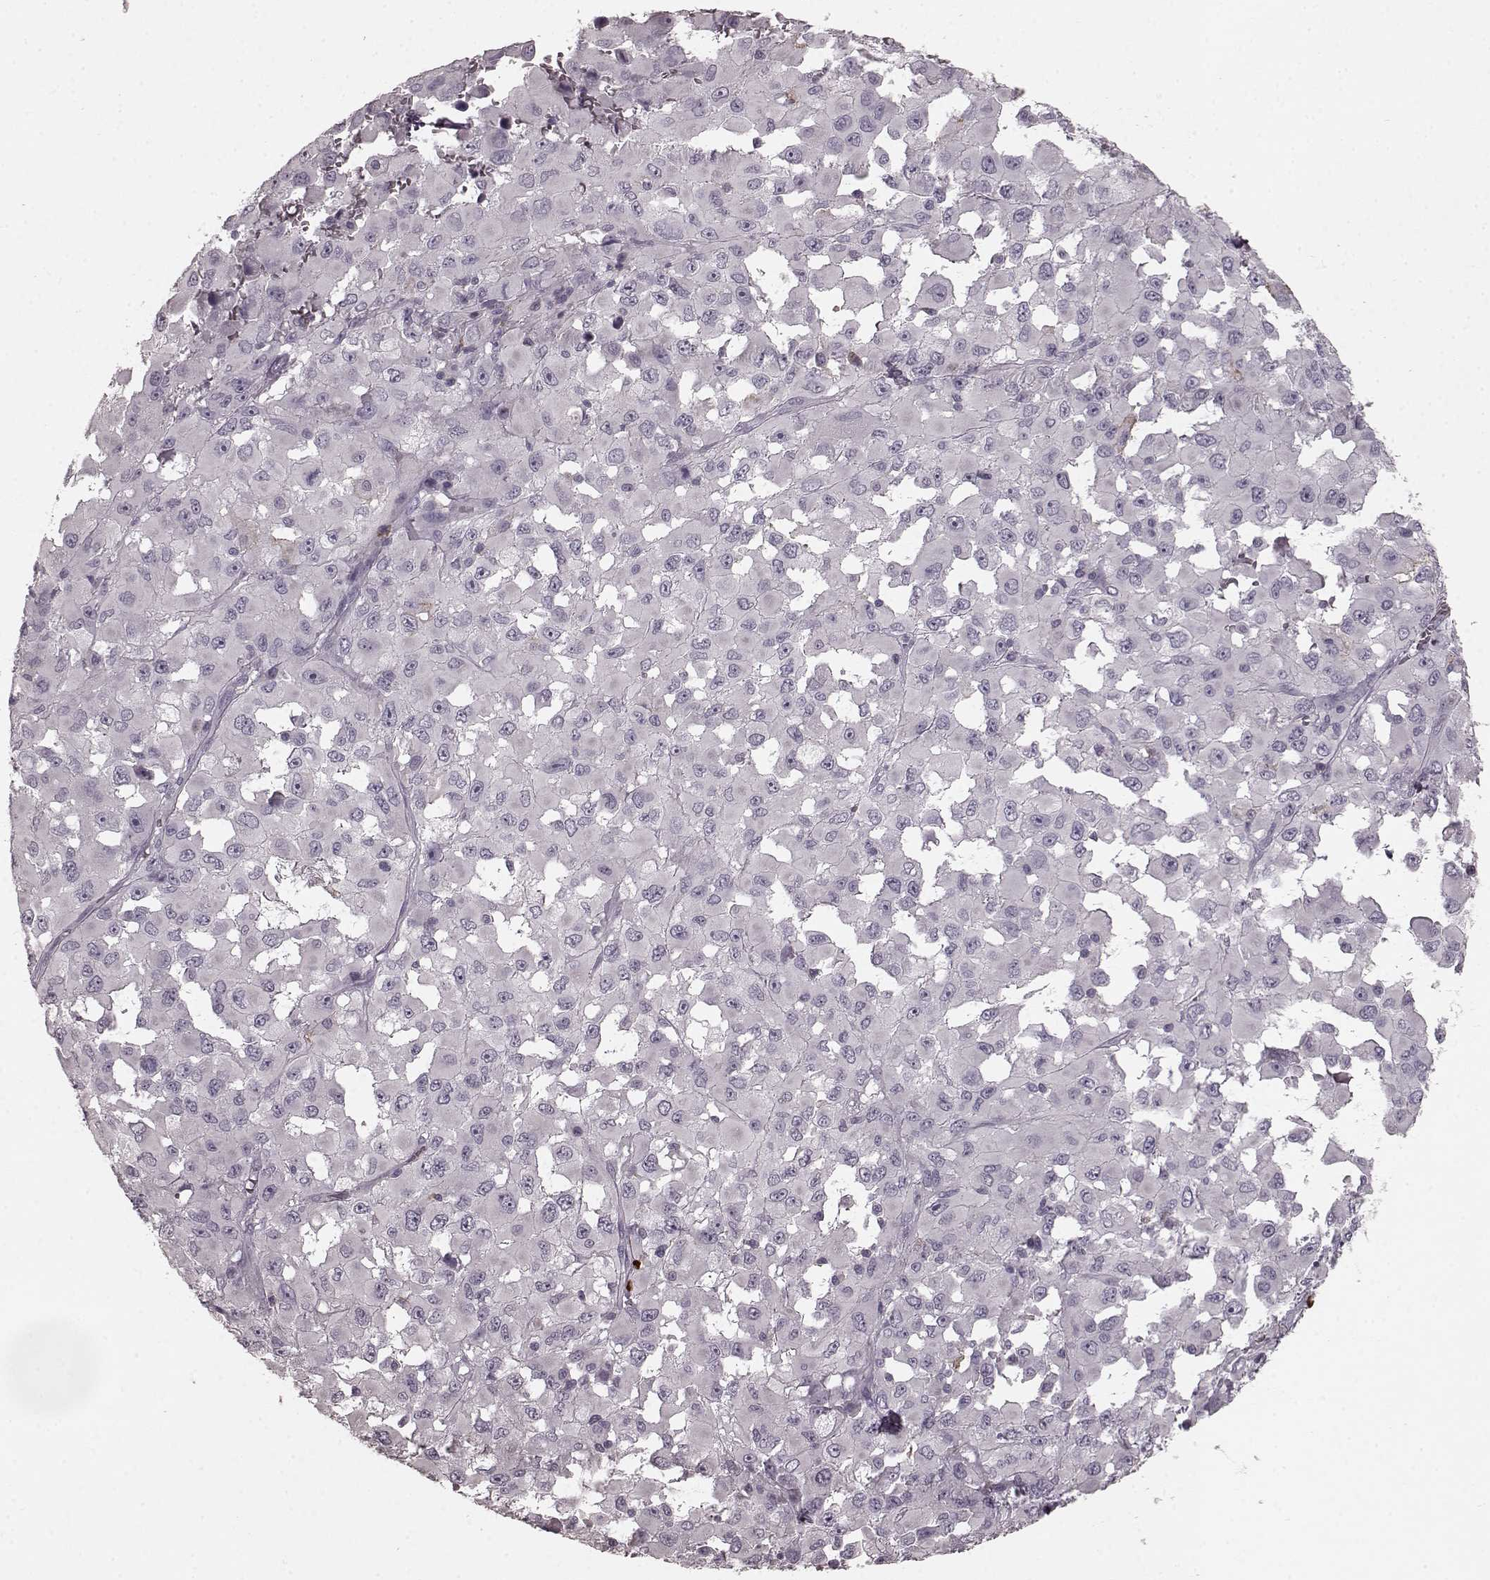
{"staining": {"intensity": "negative", "quantity": "none", "location": "none"}, "tissue": "melanoma", "cell_type": "Tumor cells", "image_type": "cancer", "snomed": [{"axis": "morphology", "description": "Malignant melanoma, Metastatic site"}, {"axis": "topography", "description": "Lymph node"}], "caption": "There is no significant positivity in tumor cells of malignant melanoma (metastatic site). The staining was performed using DAB to visualize the protein expression in brown, while the nuclei were stained in blue with hematoxylin (Magnification: 20x).", "gene": "CD28", "patient": {"sex": "male", "age": 50}}